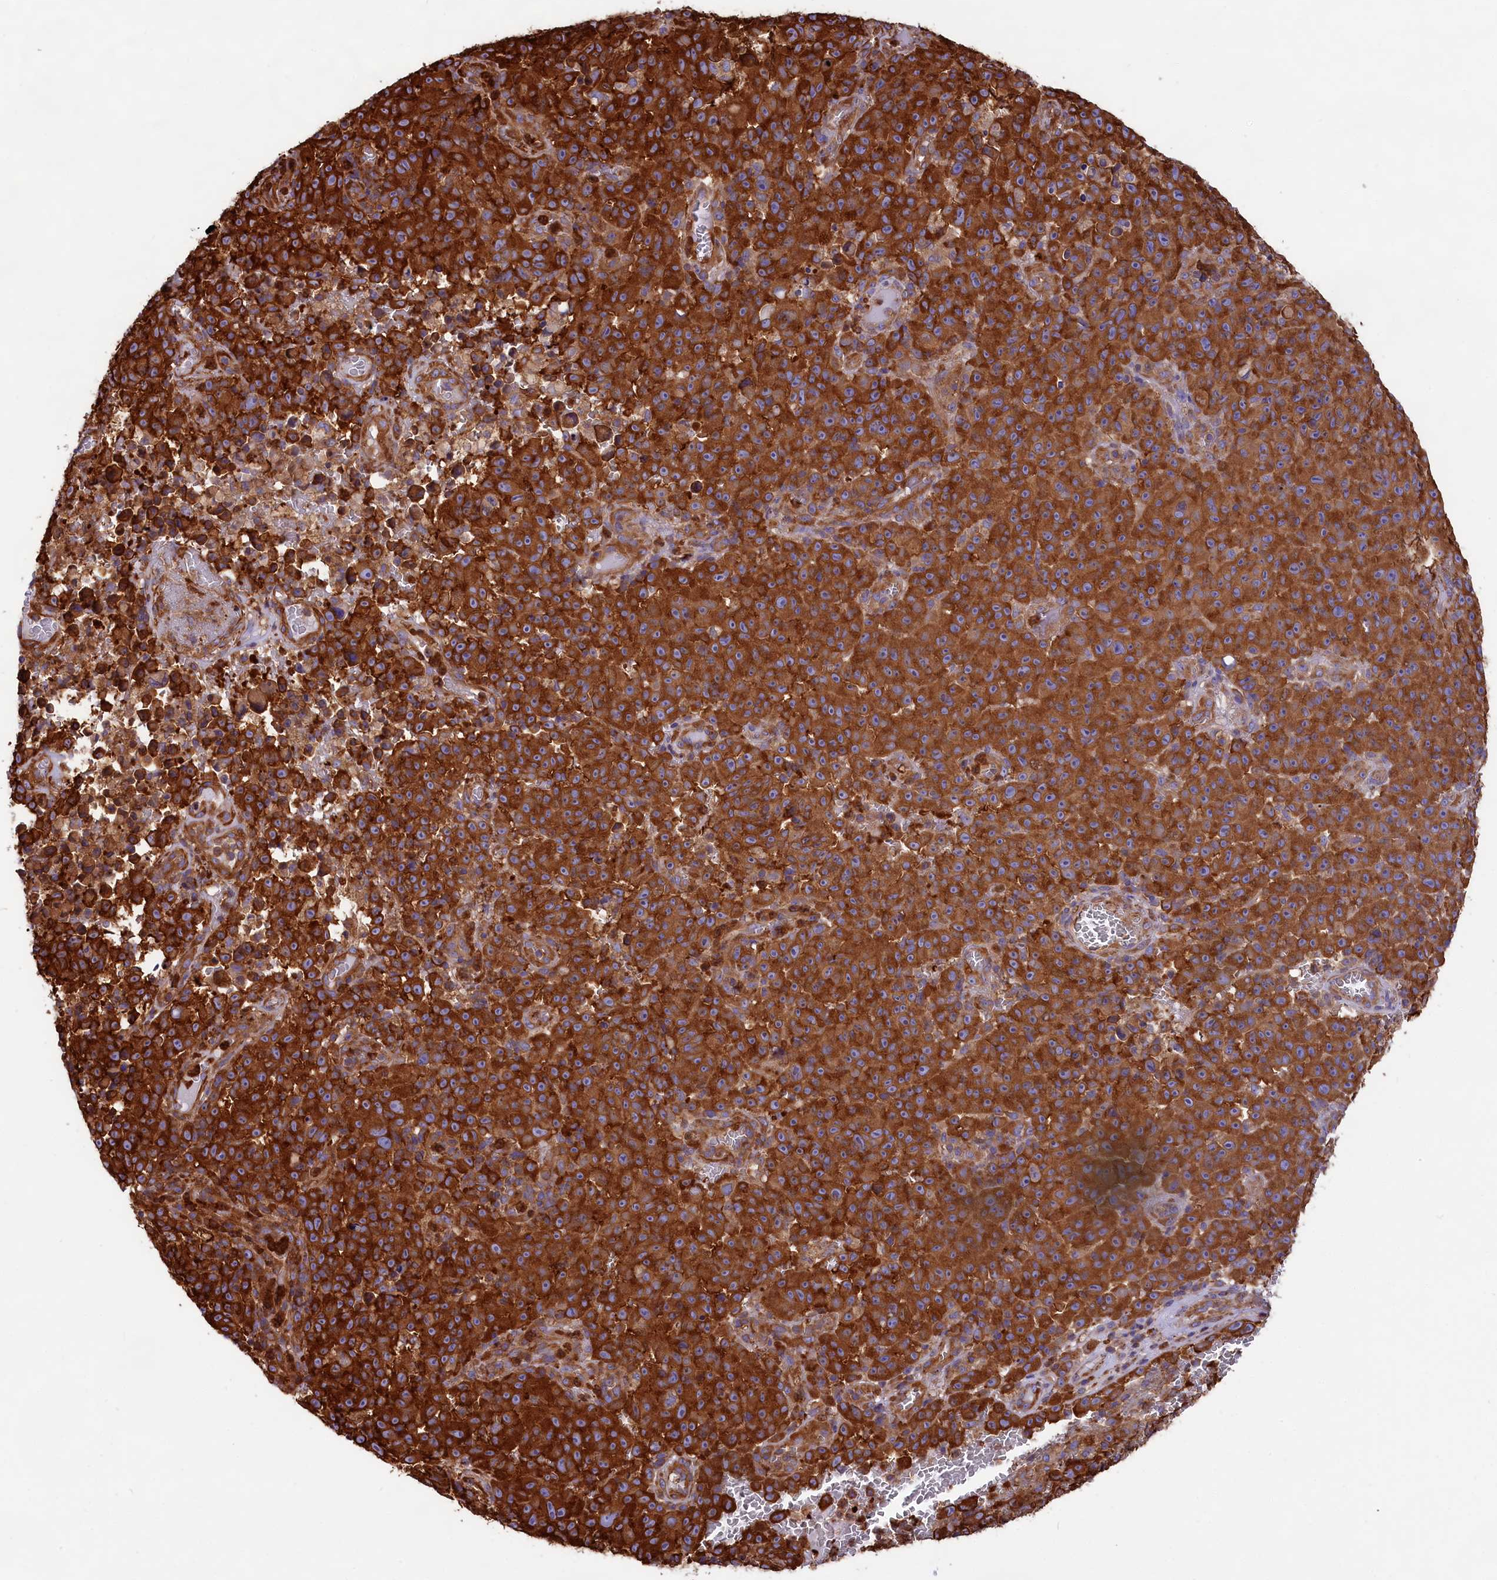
{"staining": {"intensity": "strong", "quantity": ">75%", "location": "cytoplasmic/membranous"}, "tissue": "melanoma", "cell_type": "Tumor cells", "image_type": "cancer", "snomed": [{"axis": "morphology", "description": "Malignant melanoma, NOS"}, {"axis": "topography", "description": "Skin"}], "caption": "Malignant melanoma stained with a protein marker demonstrates strong staining in tumor cells.", "gene": "GYS1", "patient": {"sex": "female", "age": 82}}